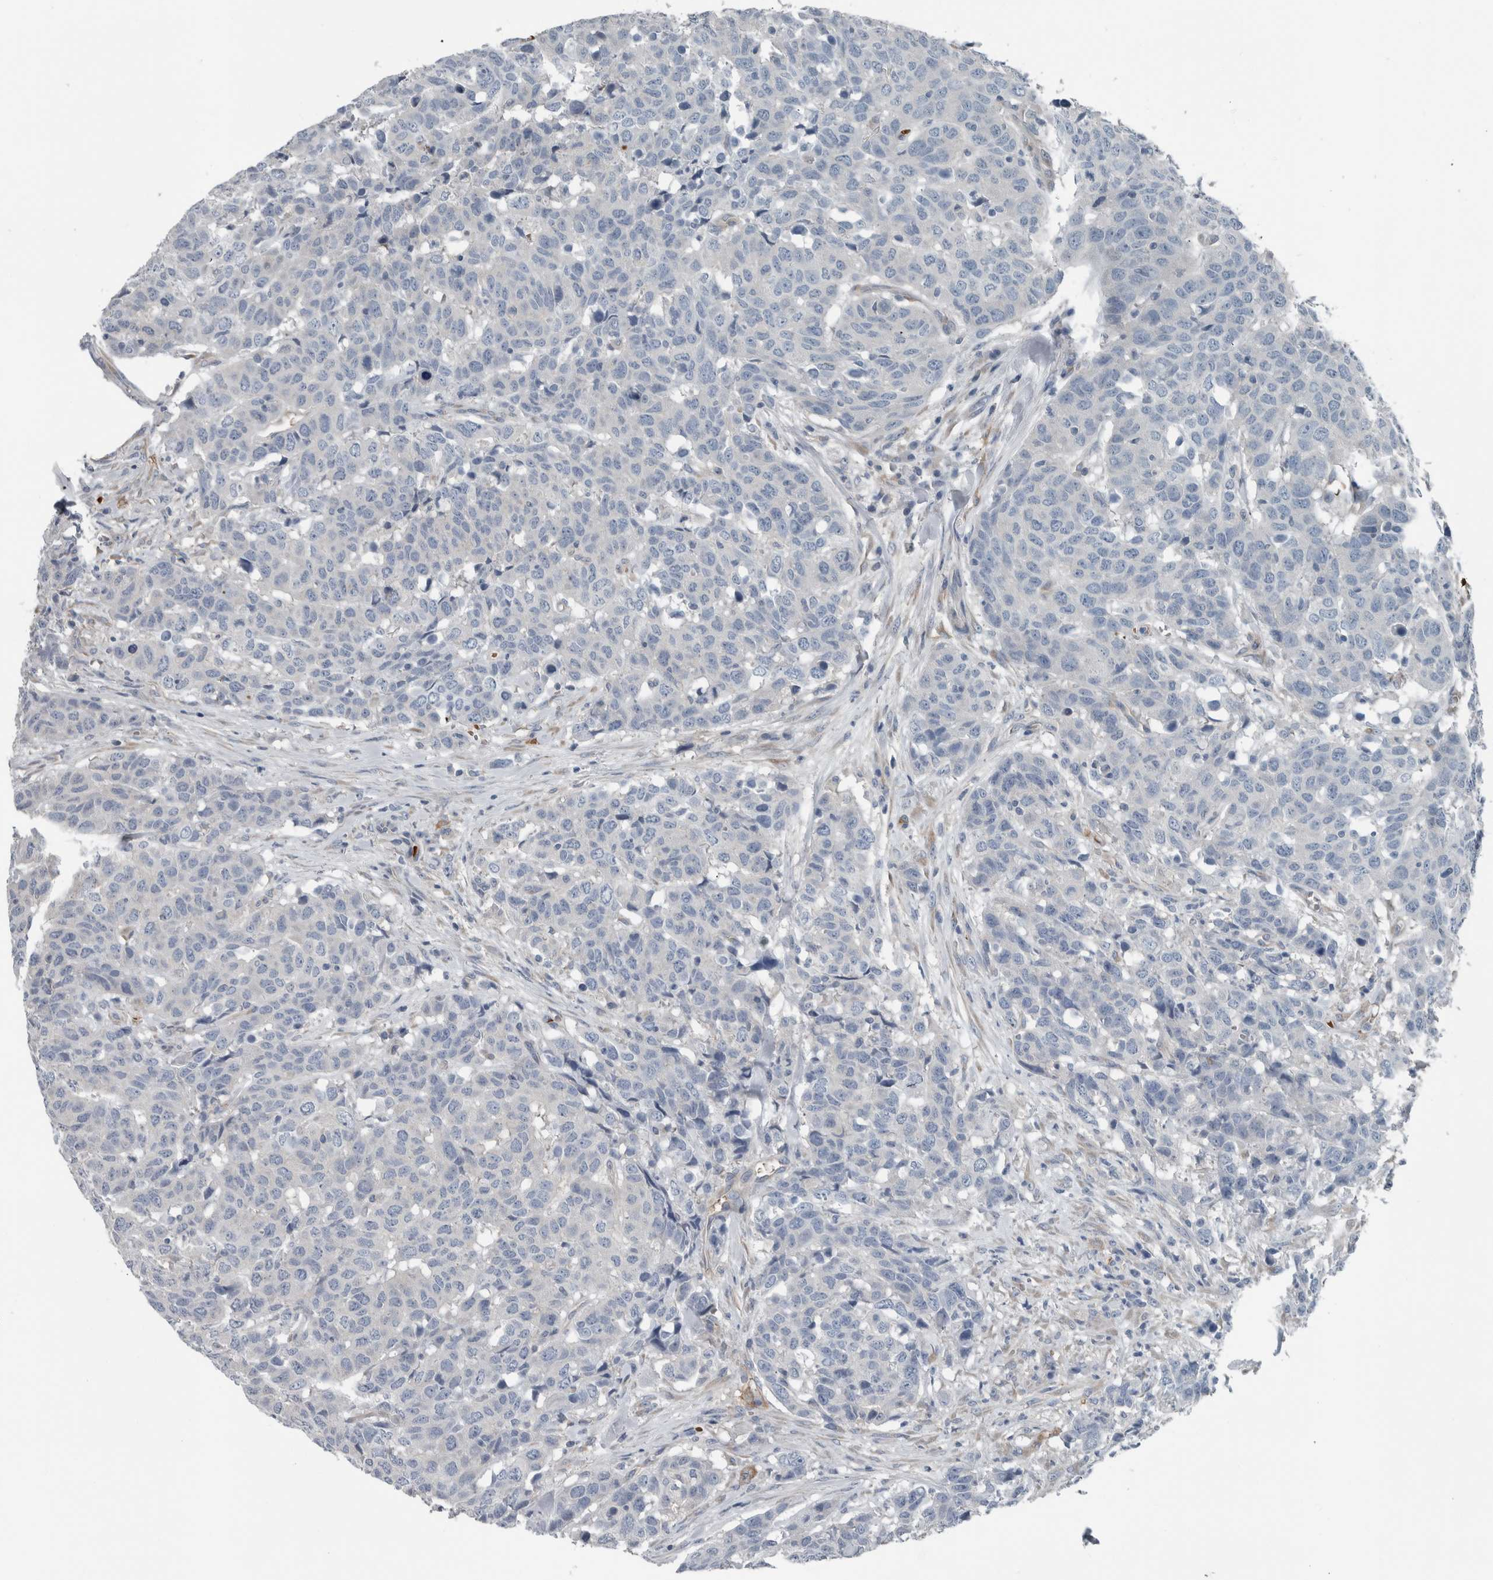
{"staining": {"intensity": "negative", "quantity": "none", "location": "none"}, "tissue": "head and neck cancer", "cell_type": "Tumor cells", "image_type": "cancer", "snomed": [{"axis": "morphology", "description": "Squamous cell carcinoma, NOS"}, {"axis": "topography", "description": "Head-Neck"}], "caption": "Protein analysis of head and neck squamous cell carcinoma exhibits no significant positivity in tumor cells.", "gene": "SH3GL2", "patient": {"sex": "male", "age": 66}}